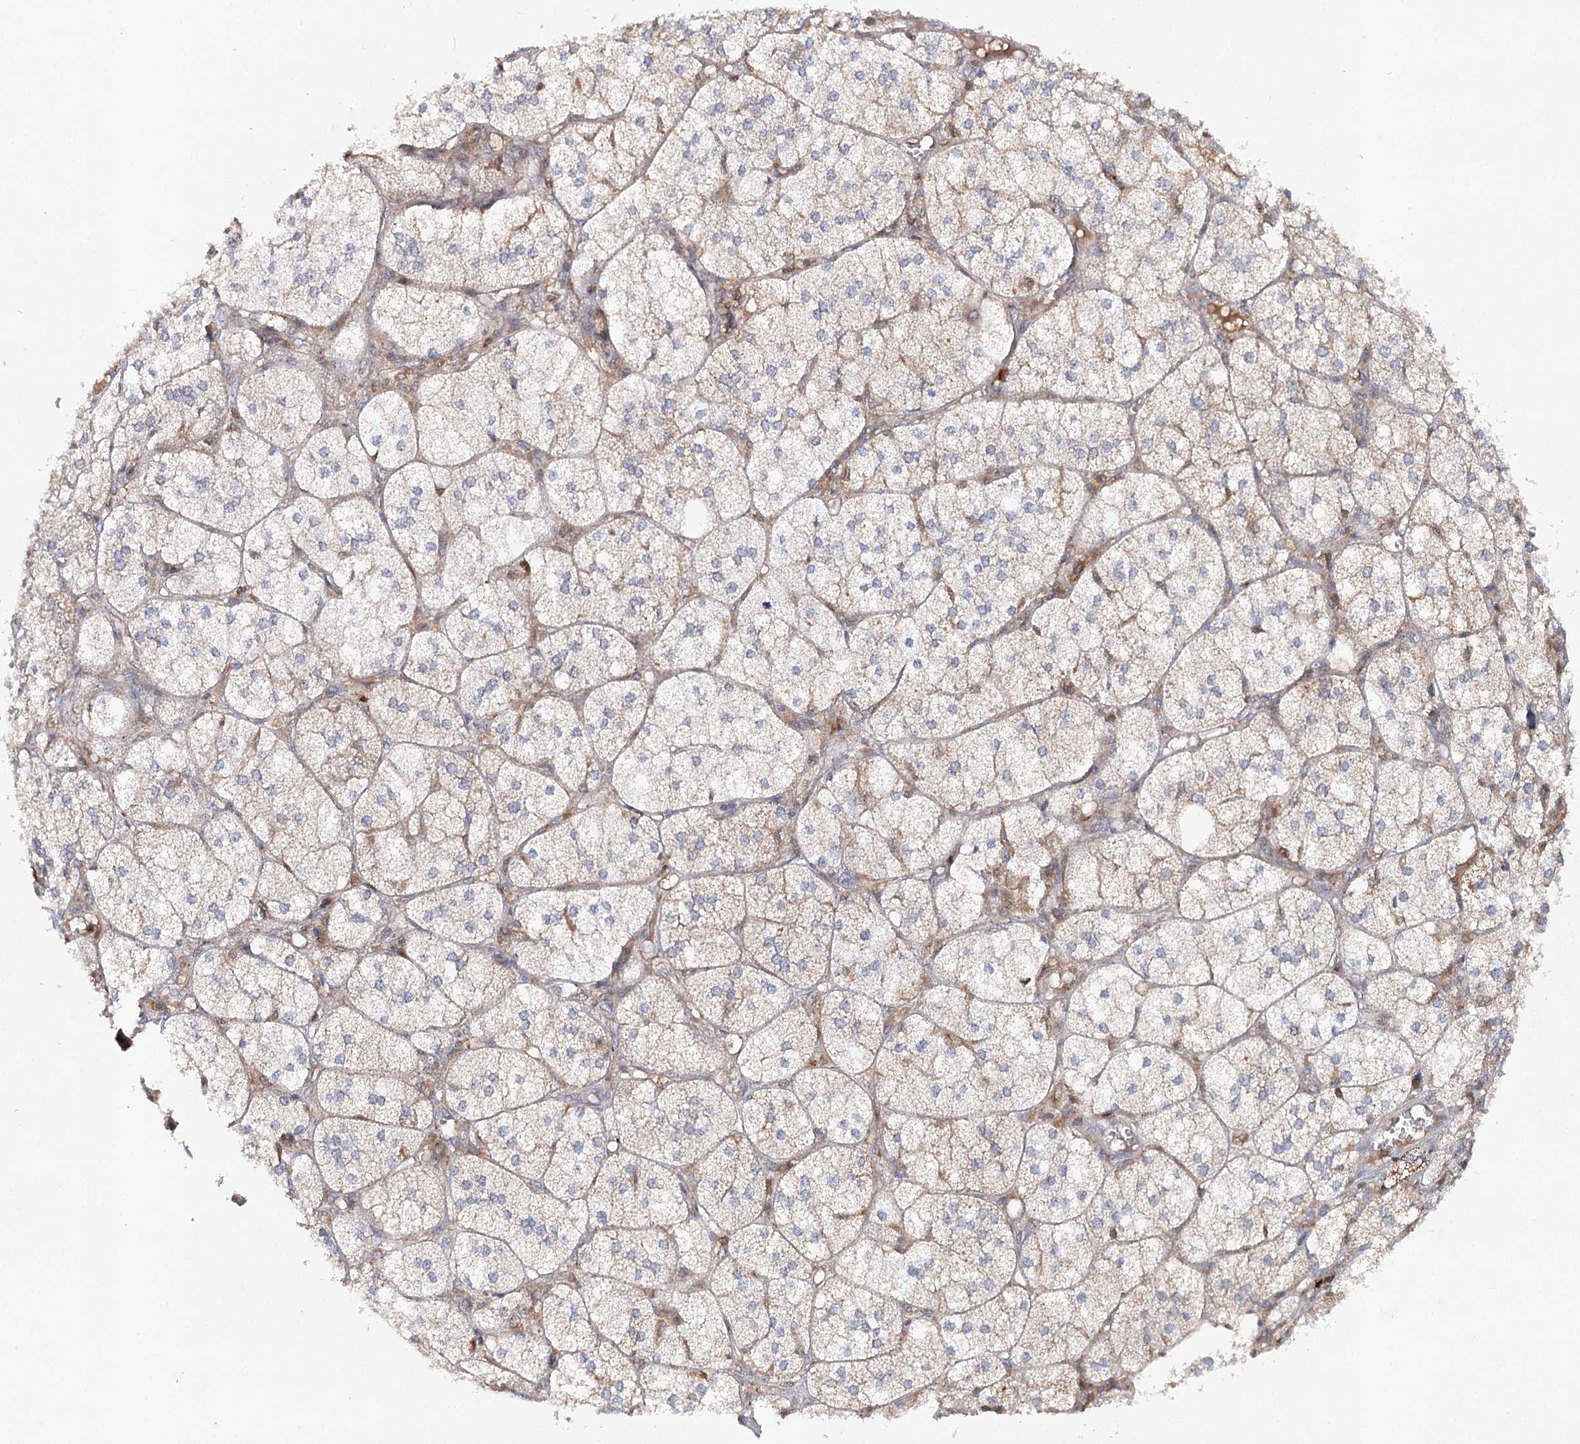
{"staining": {"intensity": "strong", "quantity": "<25%", "location": "cytoplasmic/membranous"}, "tissue": "adrenal gland", "cell_type": "Glandular cells", "image_type": "normal", "snomed": [{"axis": "morphology", "description": "Normal tissue, NOS"}, {"axis": "topography", "description": "Adrenal gland"}], "caption": "A brown stain shows strong cytoplasmic/membranous expression of a protein in glandular cells of benign human adrenal gland.", "gene": "SLC41A2", "patient": {"sex": "female", "age": 61}}